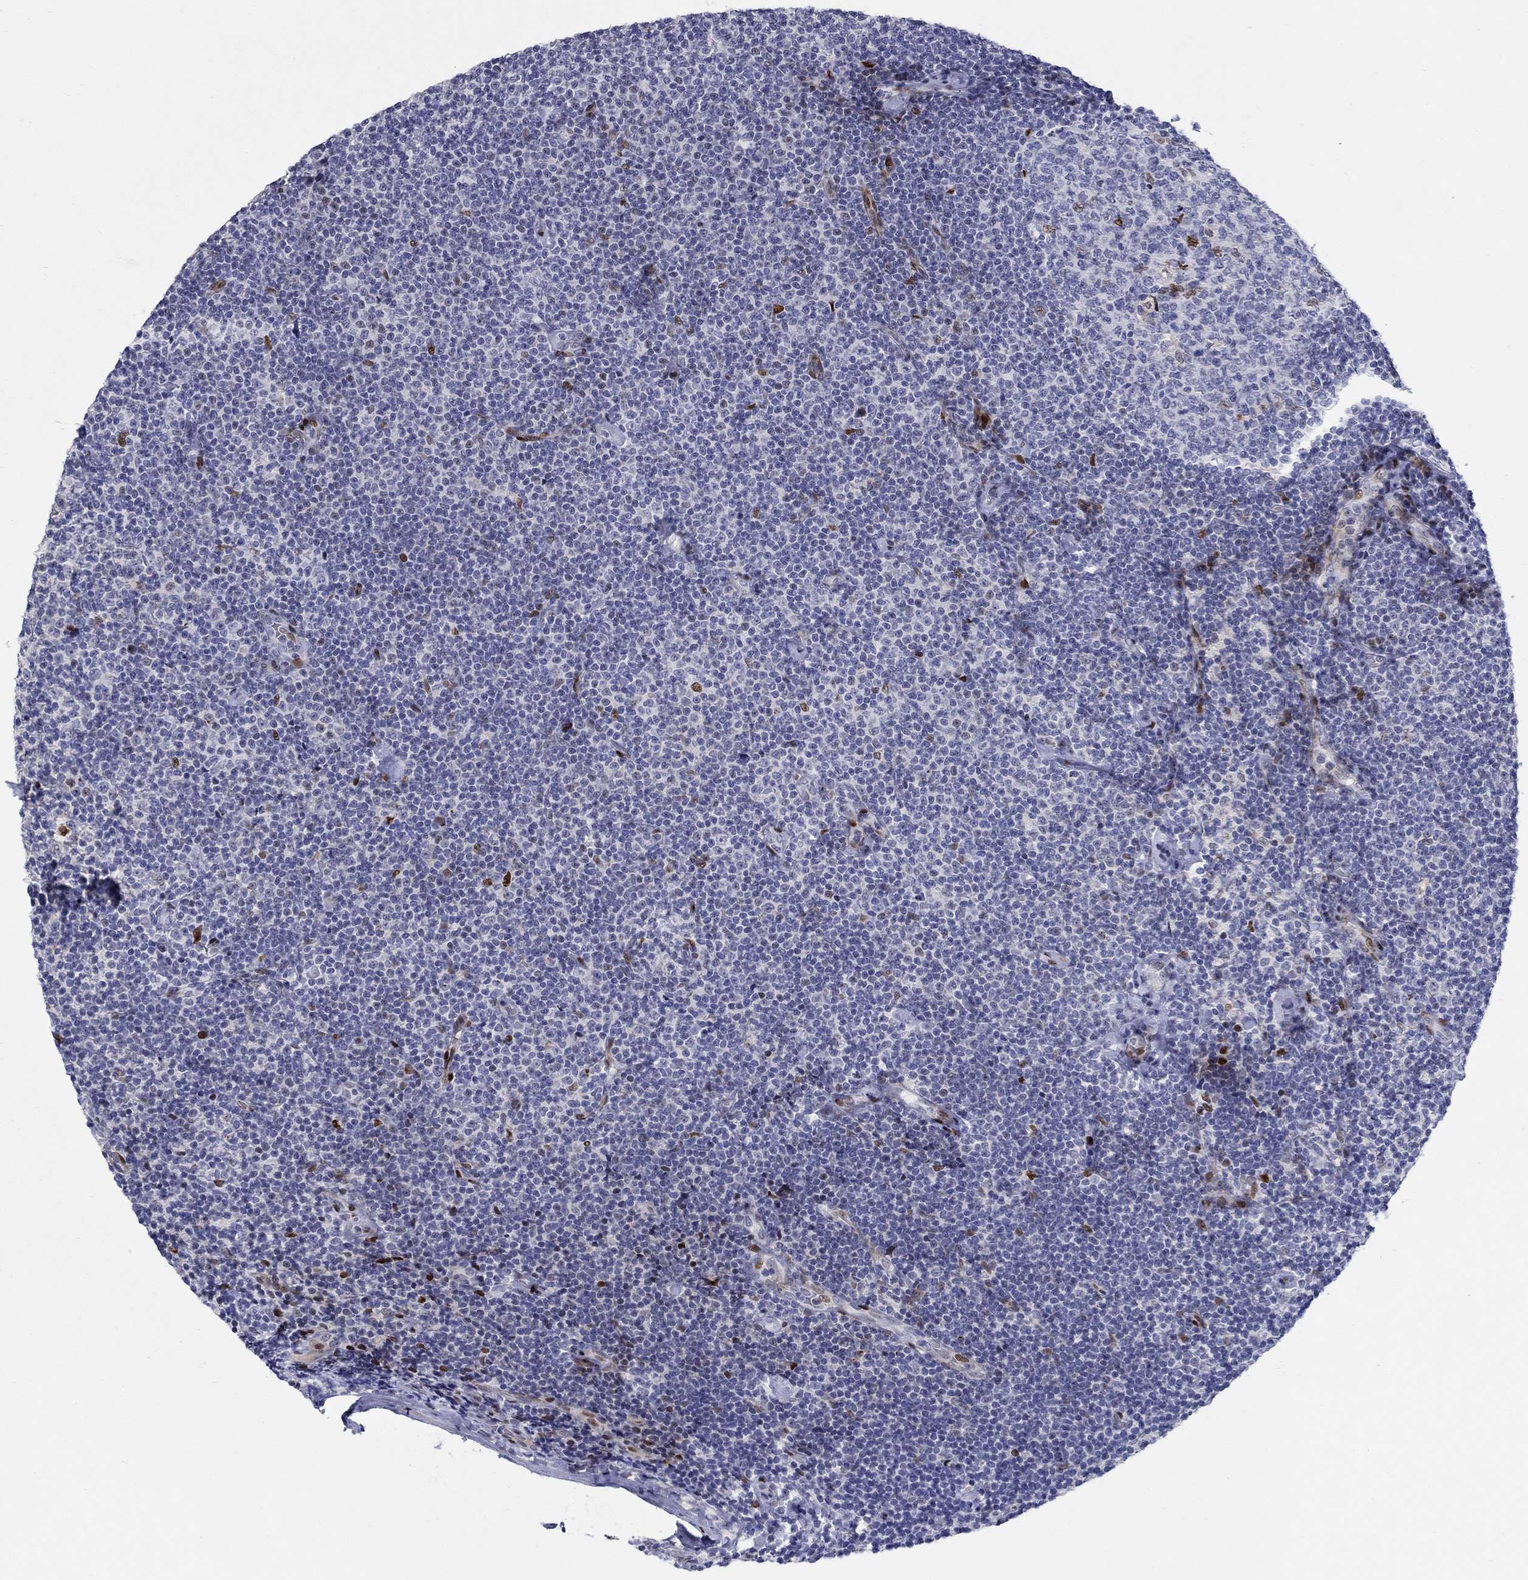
{"staining": {"intensity": "strong", "quantity": "<25%", "location": "nuclear"}, "tissue": "lymphoma", "cell_type": "Tumor cells", "image_type": "cancer", "snomed": [{"axis": "morphology", "description": "Malignant lymphoma, non-Hodgkin's type, Low grade"}, {"axis": "topography", "description": "Lymph node"}], "caption": "Approximately <25% of tumor cells in human lymphoma reveal strong nuclear protein positivity as visualized by brown immunohistochemical staining.", "gene": "RAPGEF5", "patient": {"sex": "male", "age": 81}}